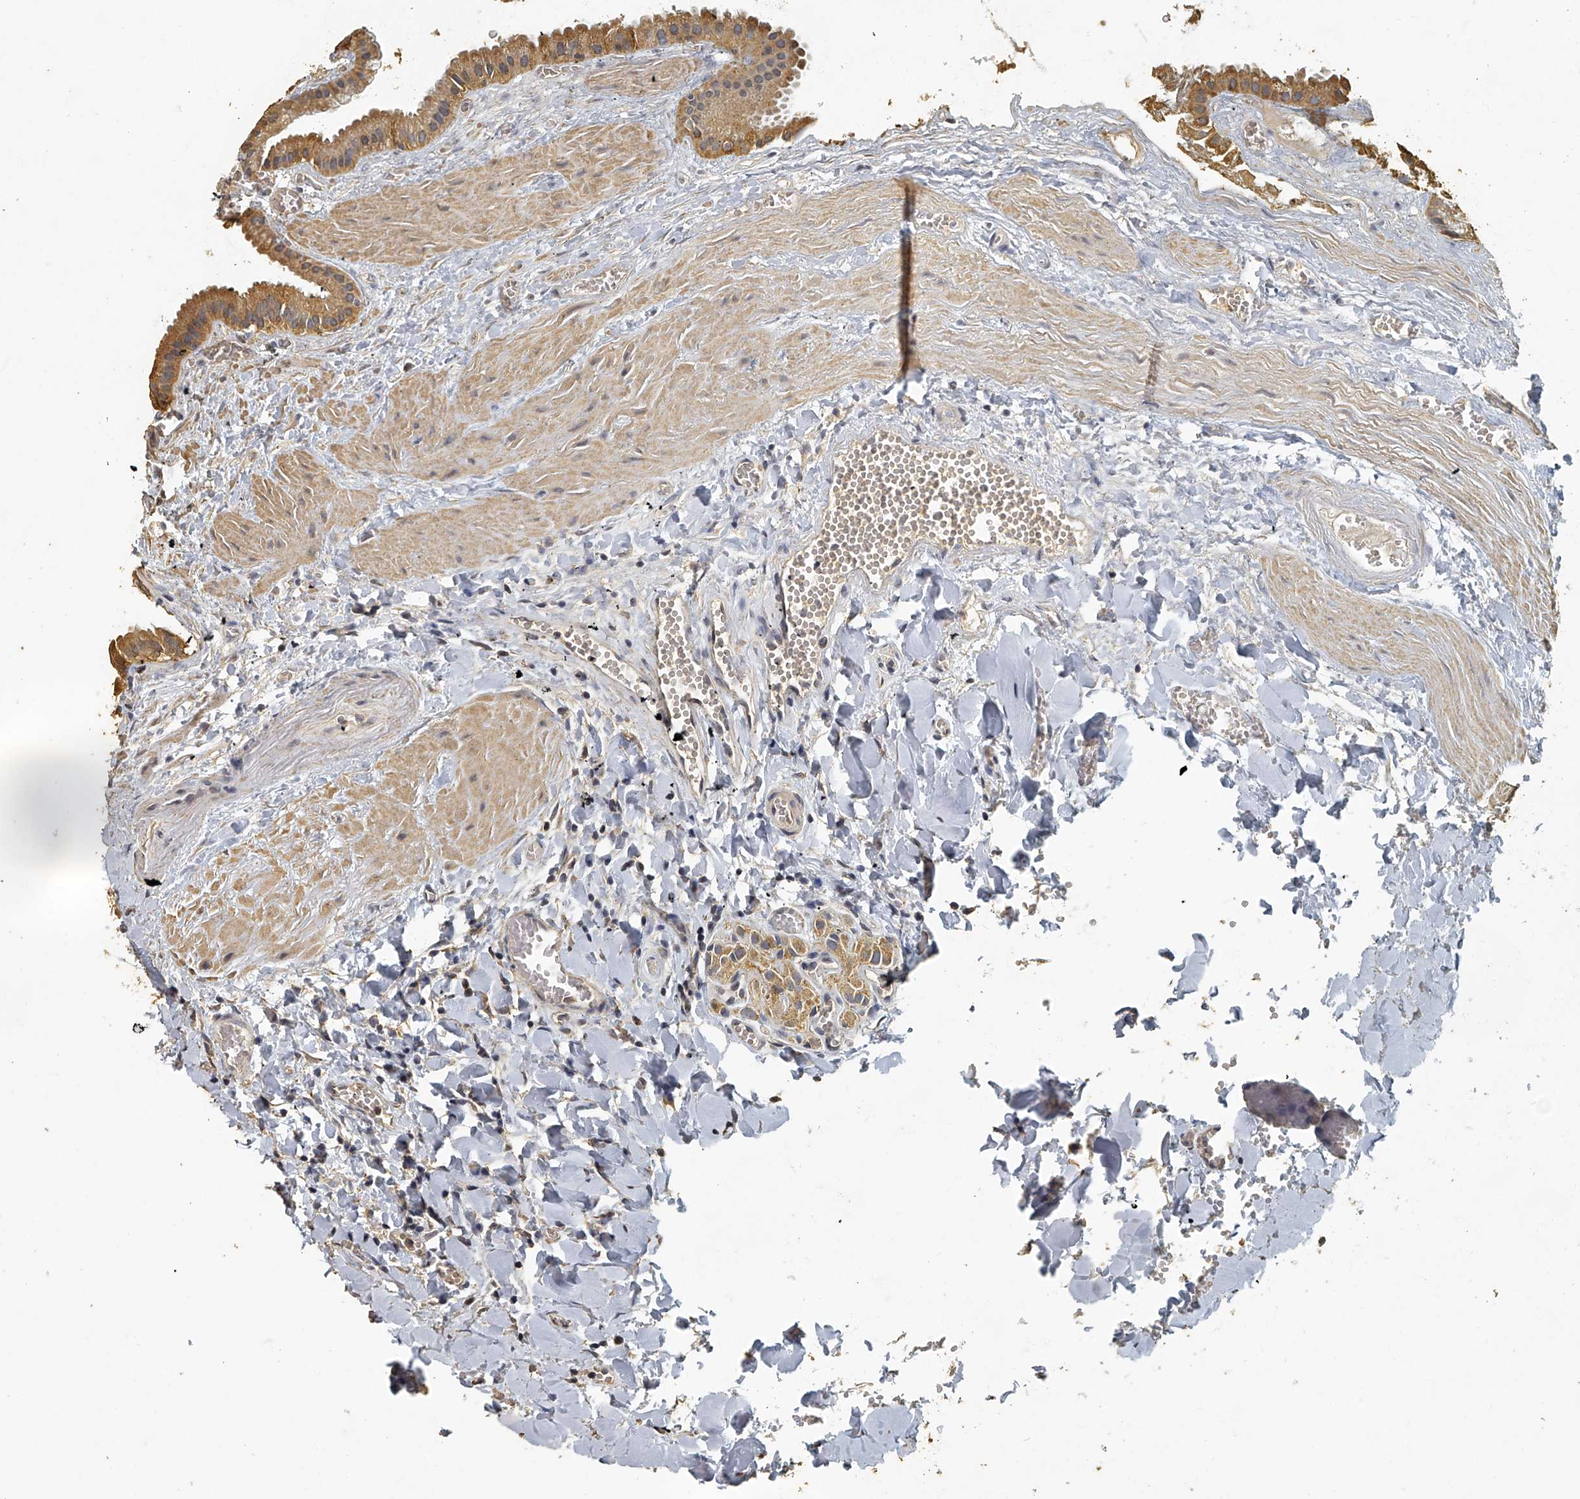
{"staining": {"intensity": "moderate", "quantity": ">75%", "location": "cytoplasmic/membranous"}, "tissue": "gallbladder", "cell_type": "Glandular cells", "image_type": "normal", "snomed": [{"axis": "morphology", "description": "Normal tissue, NOS"}, {"axis": "topography", "description": "Gallbladder"}], "caption": "Immunohistochemistry (DAB (3,3'-diaminobenzidine)) staining of benign human gallbladder shows moderate cytoplasmic/membranous protein positivity in approximately >75% of glandular cells. (IHC, brightfield microscopy, high magnification).", "gene": "MRPL28", "patient": {"sex": "male", "age": 55}}